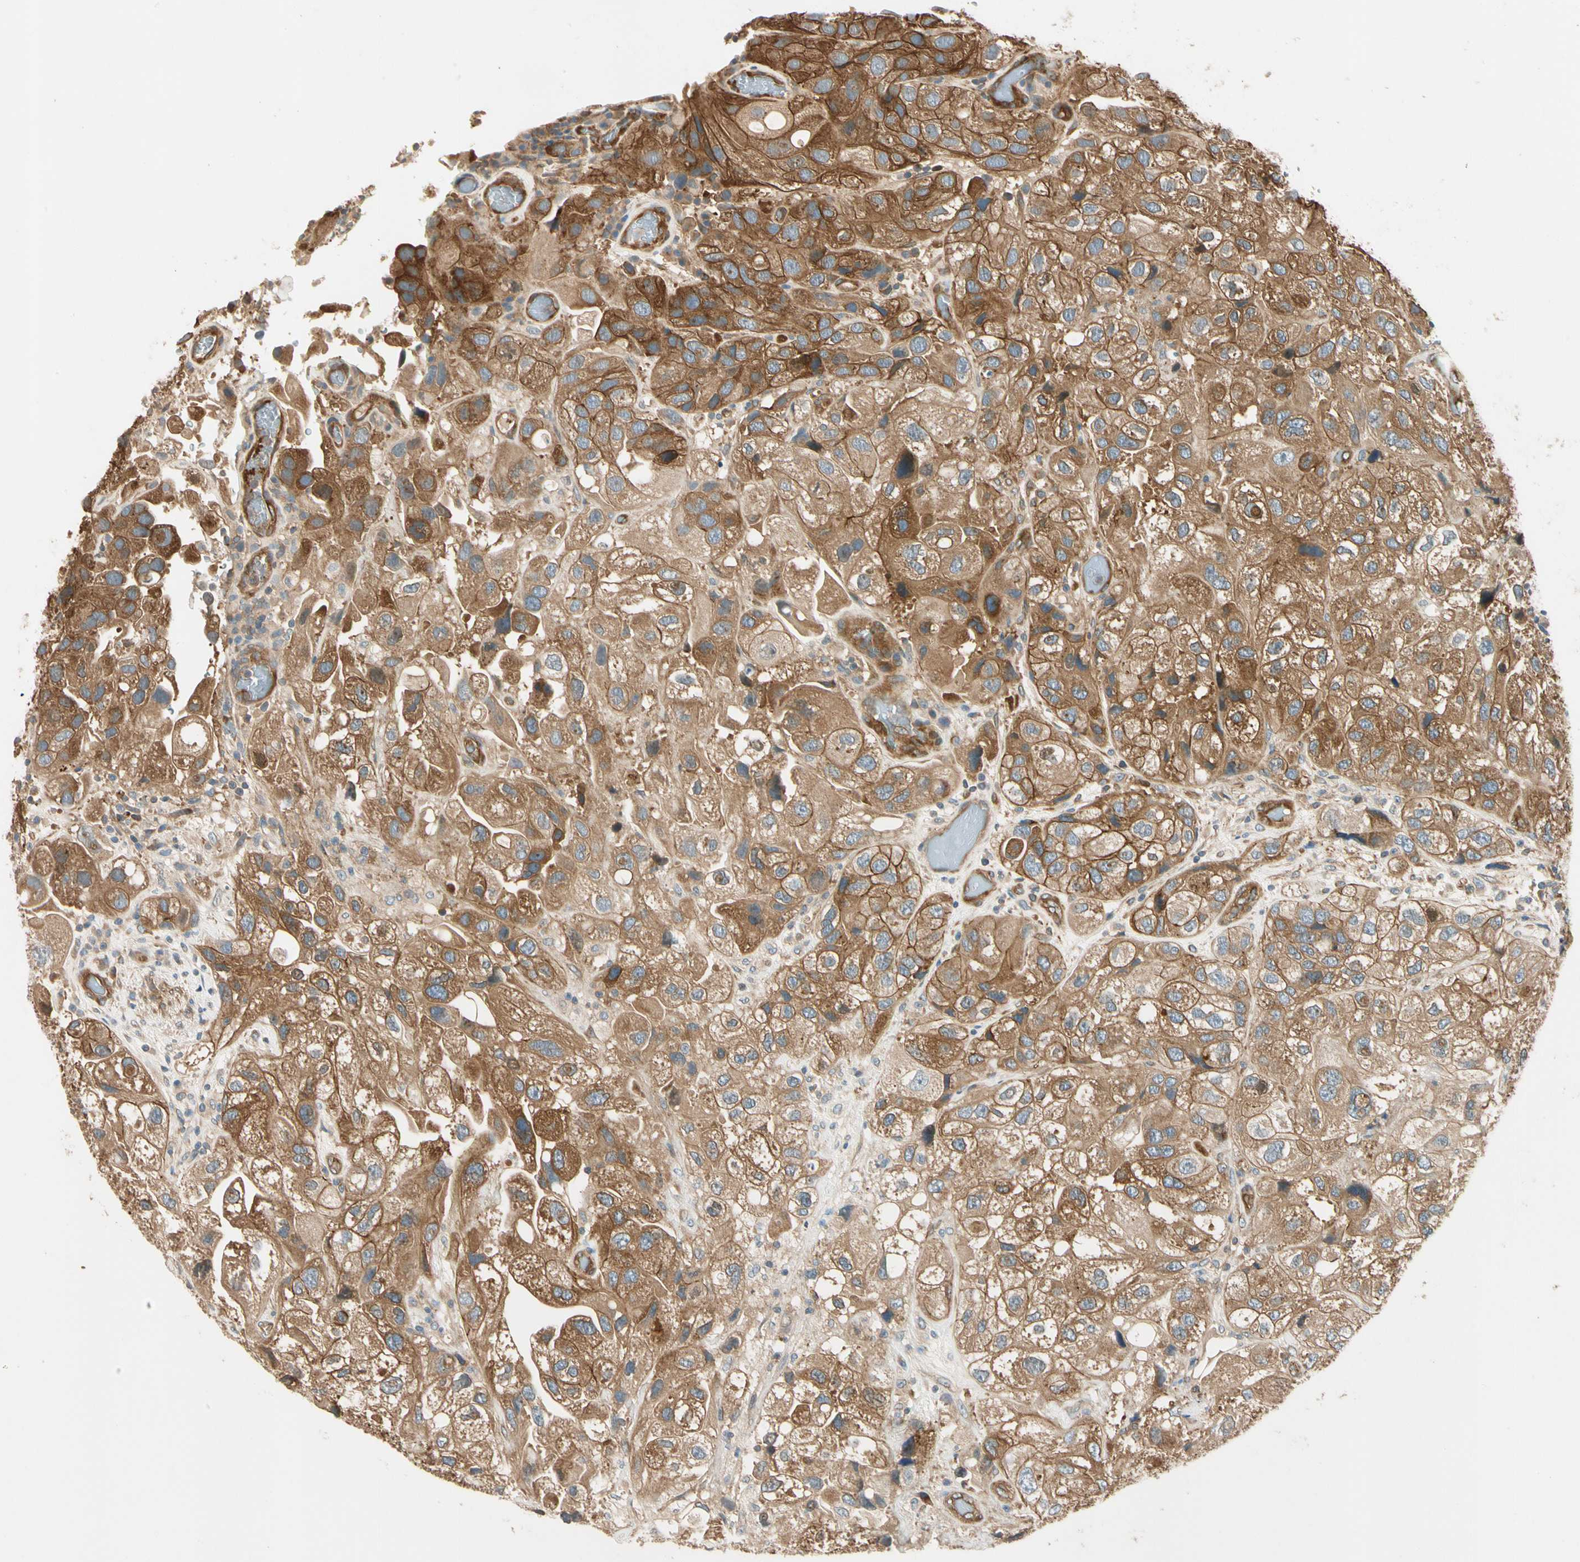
{"staining": {"intensity": "strong", "quantity": ">75%", "location": "cytoplasmic/membranous"}, "tissue": "urothelial cancer", "cell_type": "Tumor cells", "image_type": "cancer", "snomed": [{"axis": "morphology", "description": "Urothelial carcinoma, High grade"}, {"axis": "topography", "description": "Urinary bladder"}], "caption": "The image displays a brown stain indicating the presence of a protein in the cytoplasmic/membranous of tumor cells in urothelial cancer. (DAB IHC with brightfield microscopy, high magnification).", "gene": "ROCK2", "patient": {"sex": "female", "age": 64}}